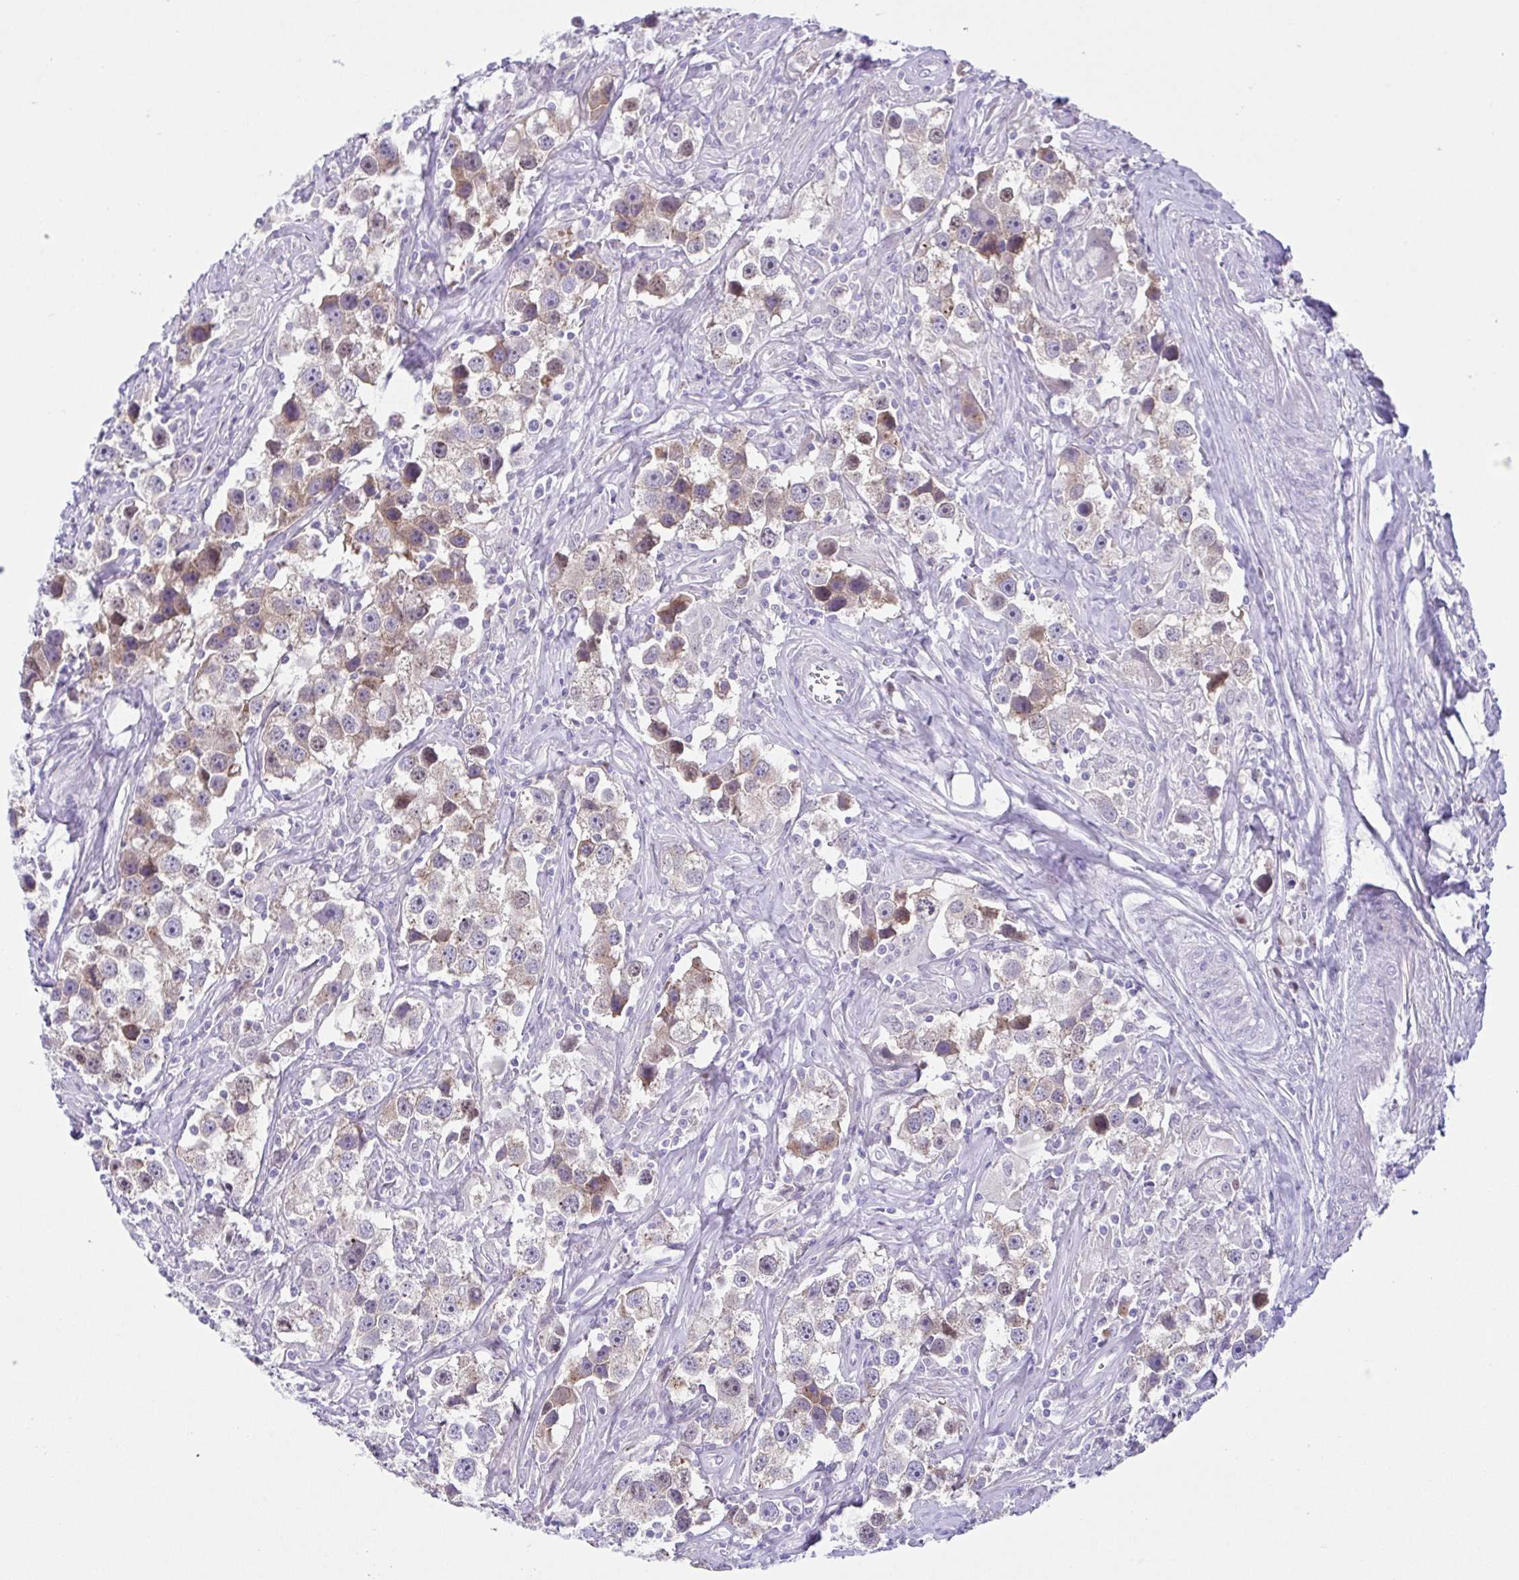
{"staining": {"intensity": "weak", "quantity": "<25%", "location": "cytoplasmic/membranous,nuclear"}, "tissue": "testis cancer", "cell_type": "Tumor cells", "image_type": "cancer", "snomed": [{"axis": "morphology", "description": "Seminoma, NOS"}, {"axis": "topography", "description": "Testis"}], "caption": "Protein analysis of seminoma (testis) shows no significant positivity in tumor cells.", "gene": "UBE2Q1", "patient": {"sex": "male", "age": 49}}